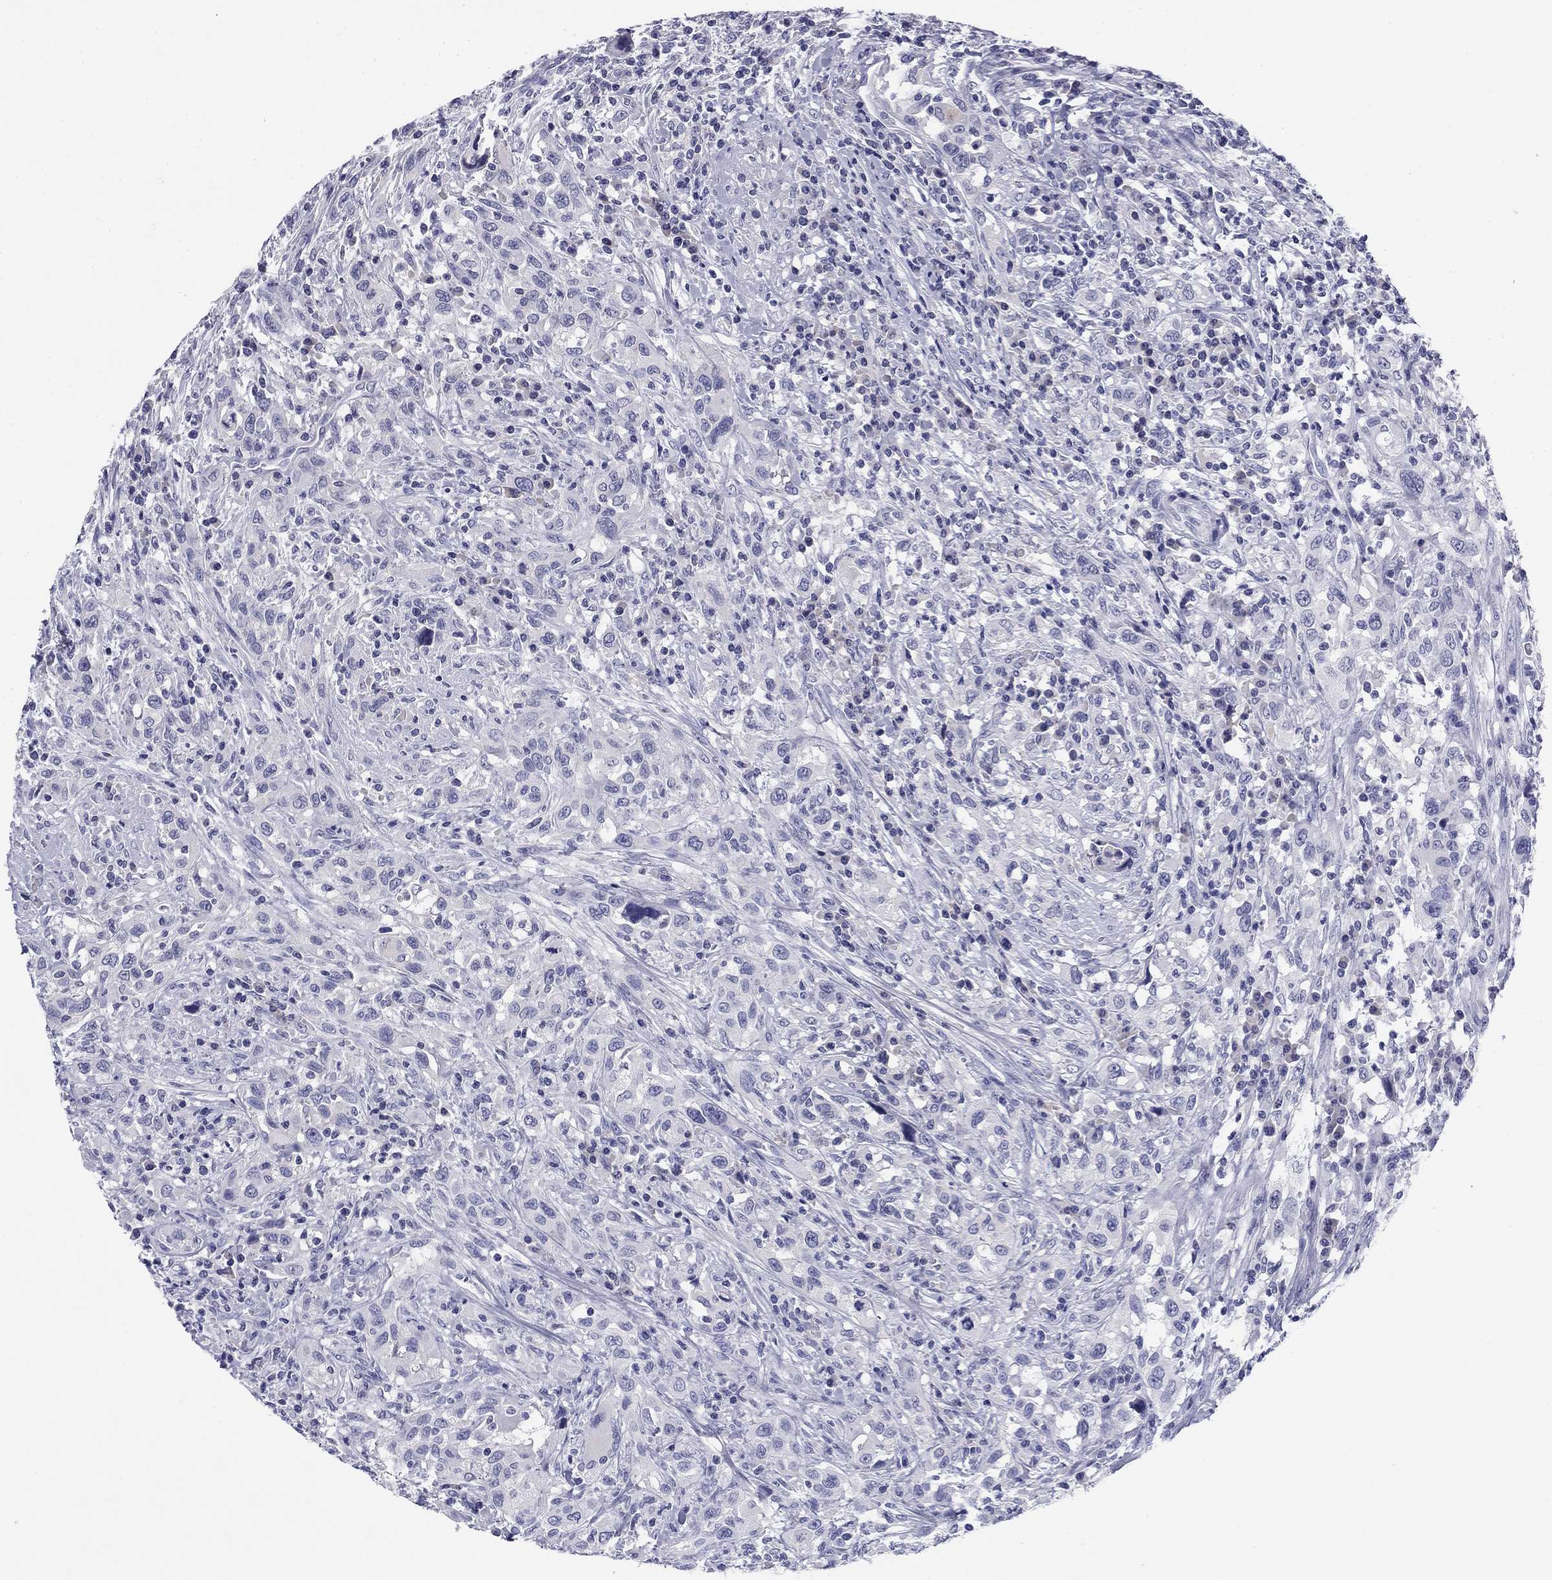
{"staining": {"intensity": "negative", "quantity": "none", "location": "none"}, "tissue": "urothelial cancer", "cell_type": "Tumor cells", "image_type": "cancer", "snomed": [{"axis": "morphology", "description": "Urothelial carcinoma, NOS"}, {"axis": "morphology", "description": "Urothelial carcinoma, High grade"}, {"axis": "topography", "description": "Urinary bladder"}], "caption": "Tumor cells are negative for protein expression in human urothelial cancer.", "gene": "ABCC2", "patient": {"sex": "female", "age": 64}}